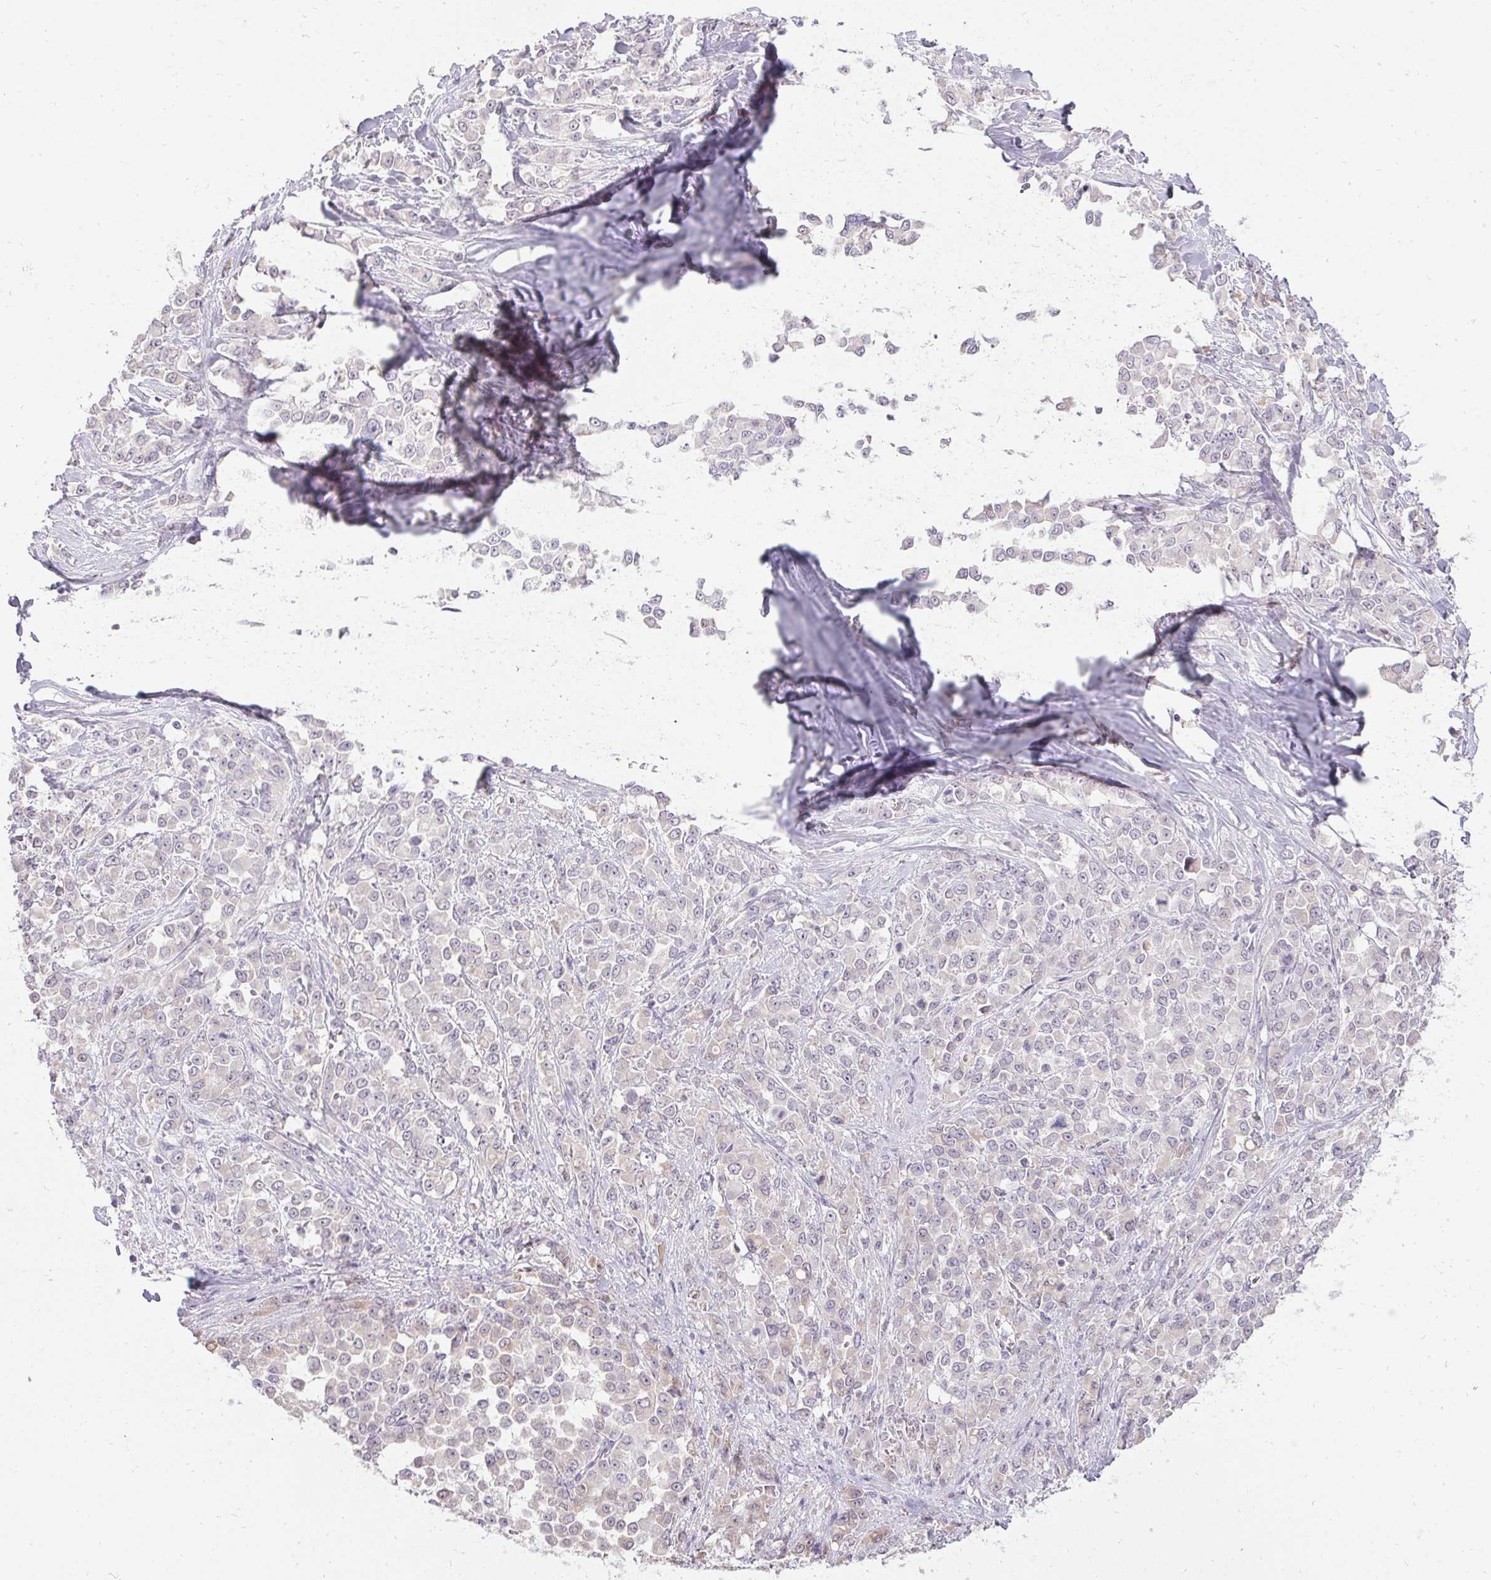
{"staining": {"intensity": "negative", "quantity": "none", "location": "none"}, "tissue": "stomach cancer", "cell_type": "Tumor cells", "image_type": "cancer", "snomed": [{"axis": "morphology", "description": "Adenocarcinoma, NOS"}, {"axis": "topography", "description": "Stomach"}], "caption": "The histopathology image shows no significant staining in tumor cells of stomach cancer.", "gene": "HSD17B3", "patient": {"sex": "female", "age": 76}}